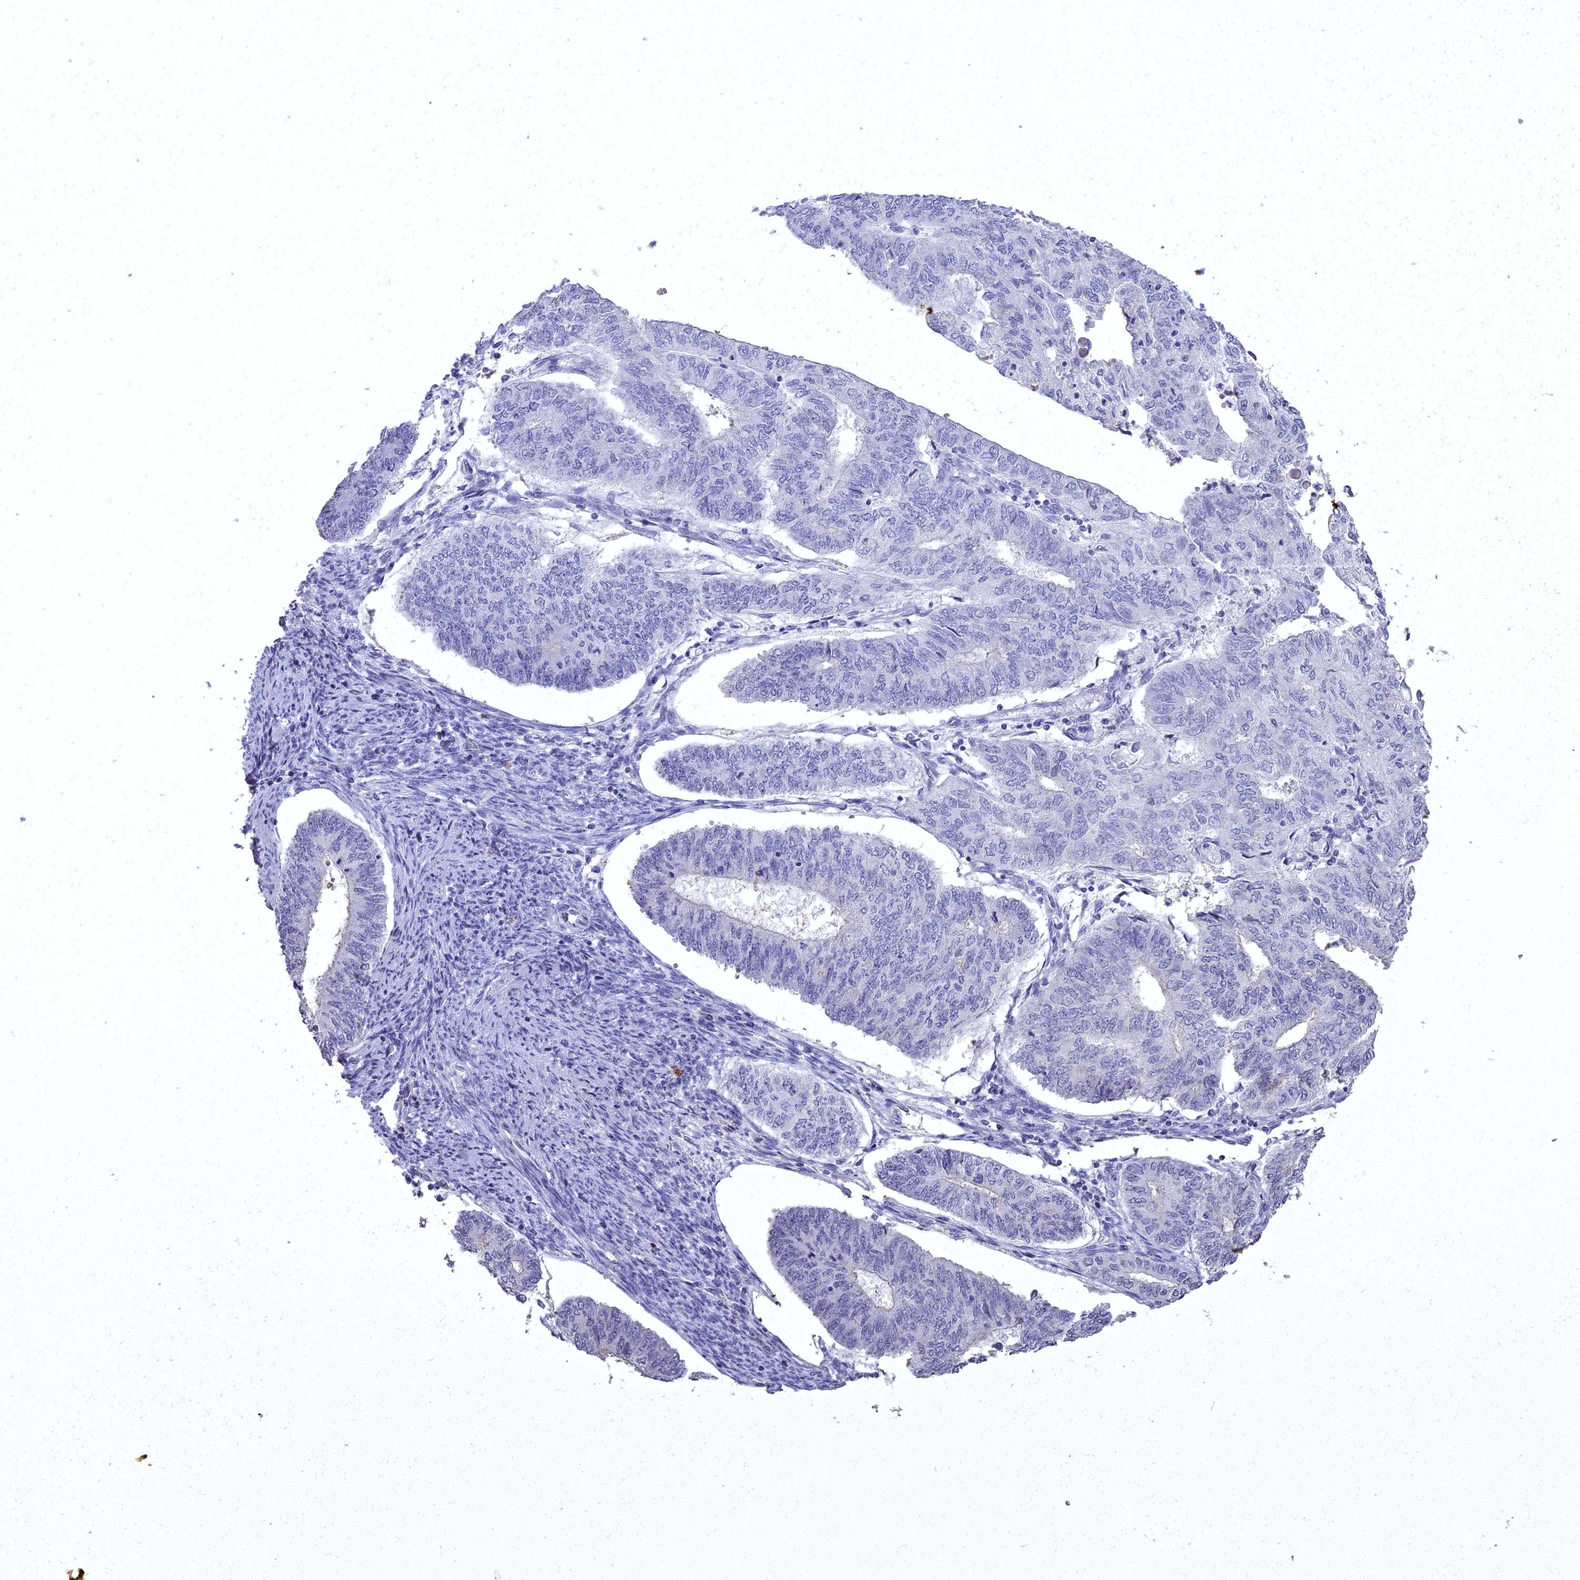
{"staining": {"intensity": "negative", "quantity": "none", "location": "none"}, "tissue": "endometrial cancer", "cell_type": "Tumor cells", "image_type": "cancer", "snomed": [{"axis": "morphology", "description": "Adenocarcinoma, NOS"}, {"axis": "topography", "description": "Endometrium"}], "caption": "Immunohistochemical staining of endometrial cancer displays no significant positivity in tumor cells. The staining was performed using DAB (3,3'-diaminobenzidine) to visualize the protein expression in brown, while the nuclei were stained in blue with hematoxylin (Magnification: 20x).", "gene": "ING5", "patient": {"sex": "female", "age": 68}}